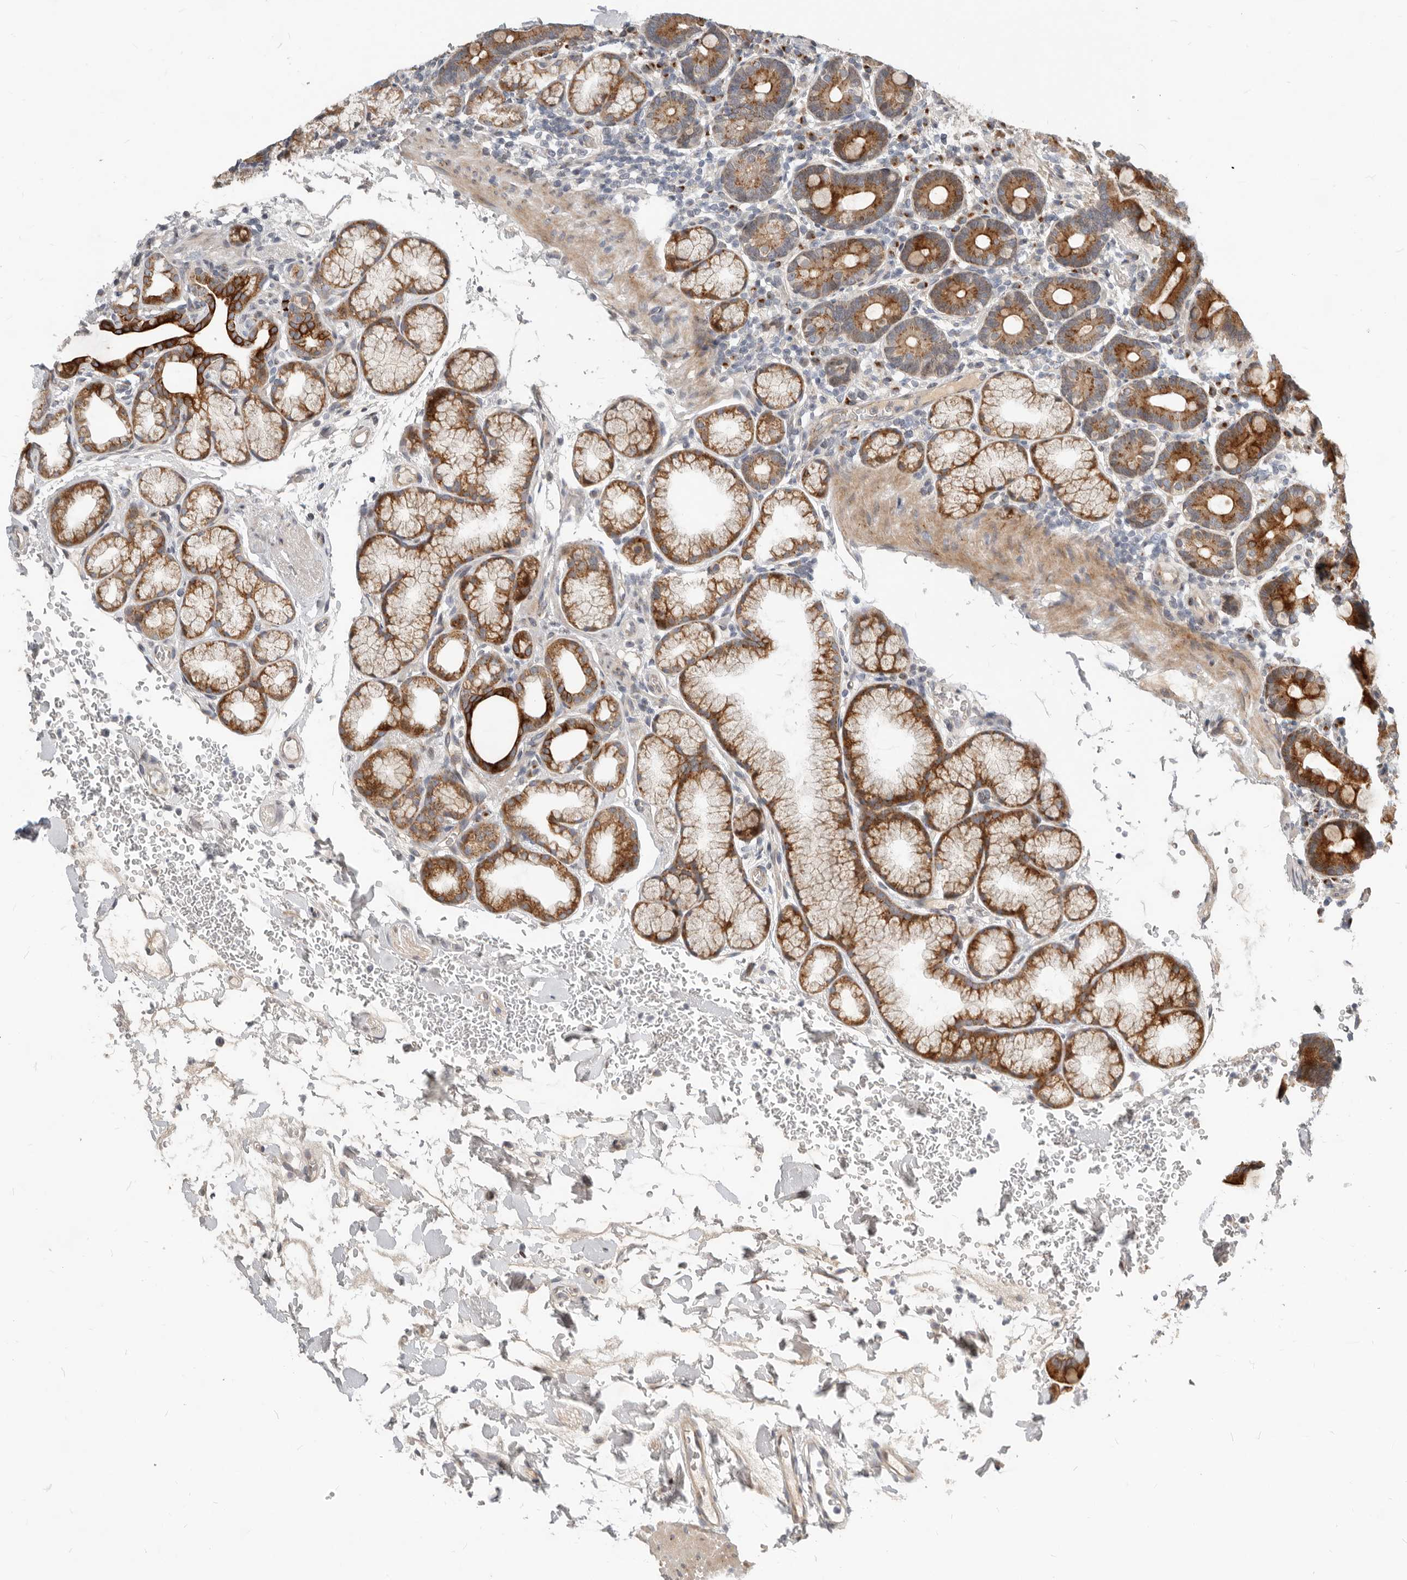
{"staining": {"intensity": "strong", "quantity": "25%-75%", "location": "cytoplasmic/membranous"}, "tissue": "duodenum", "cell_type": "Glandular cells", "image_type": "normal", "snomed": [{"axis": "morphology", "description": "Normal tissue, NOS"}, {"axis": "topography", "description": "Duodenum"}], "caption": "DAB (3,3'-diaminobenzidine) immunohistochemical staining of normal duodenum reveals strong cytoplasmic/membranous protein expression in about 25%-75% of glandular cells.", "gene": "NPY4R2", "patient": {"sex": "male", "age": 54}}